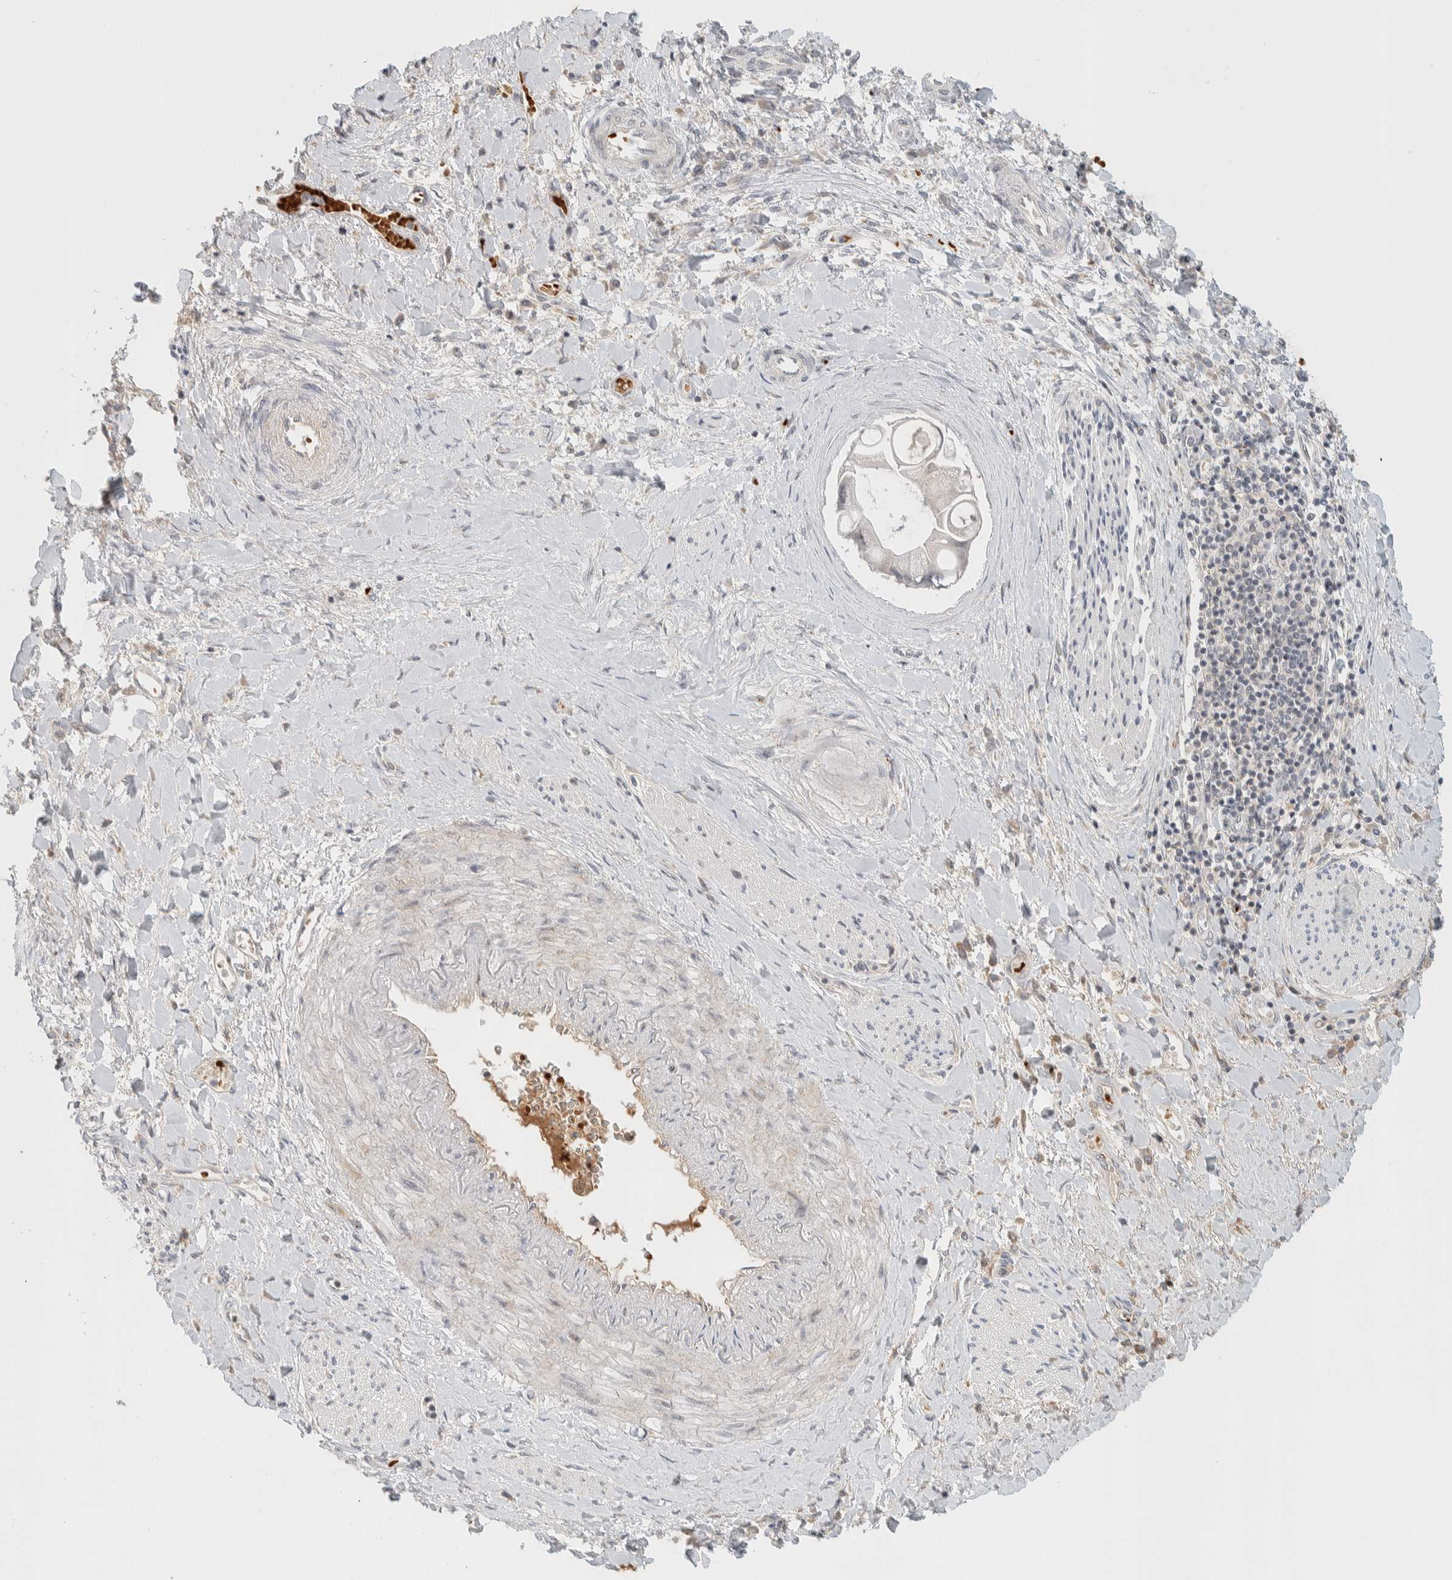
{"staining": {"intensity": "weak", "quantity": "<25%", "location": "cytoplasmic/membranous"}, "tissue": "liver cancer", "cell_type": "Tumor cells", "image_type": "cancer", "snomed": [{"axis": "morphology", "description": "Cholangiocarcinoma"}, {"axis": "topography", "description": "Liver"}], "caption": "IHC histopathology image of neoplastic tissue: human liver cholangiocarcinoma stained with DAB (3,3'-diaminobenzidine) shows no significant protein expression in tumor cells.", "gene": "ZBTB2", "patient": {"sex": "male", "age": 50}}